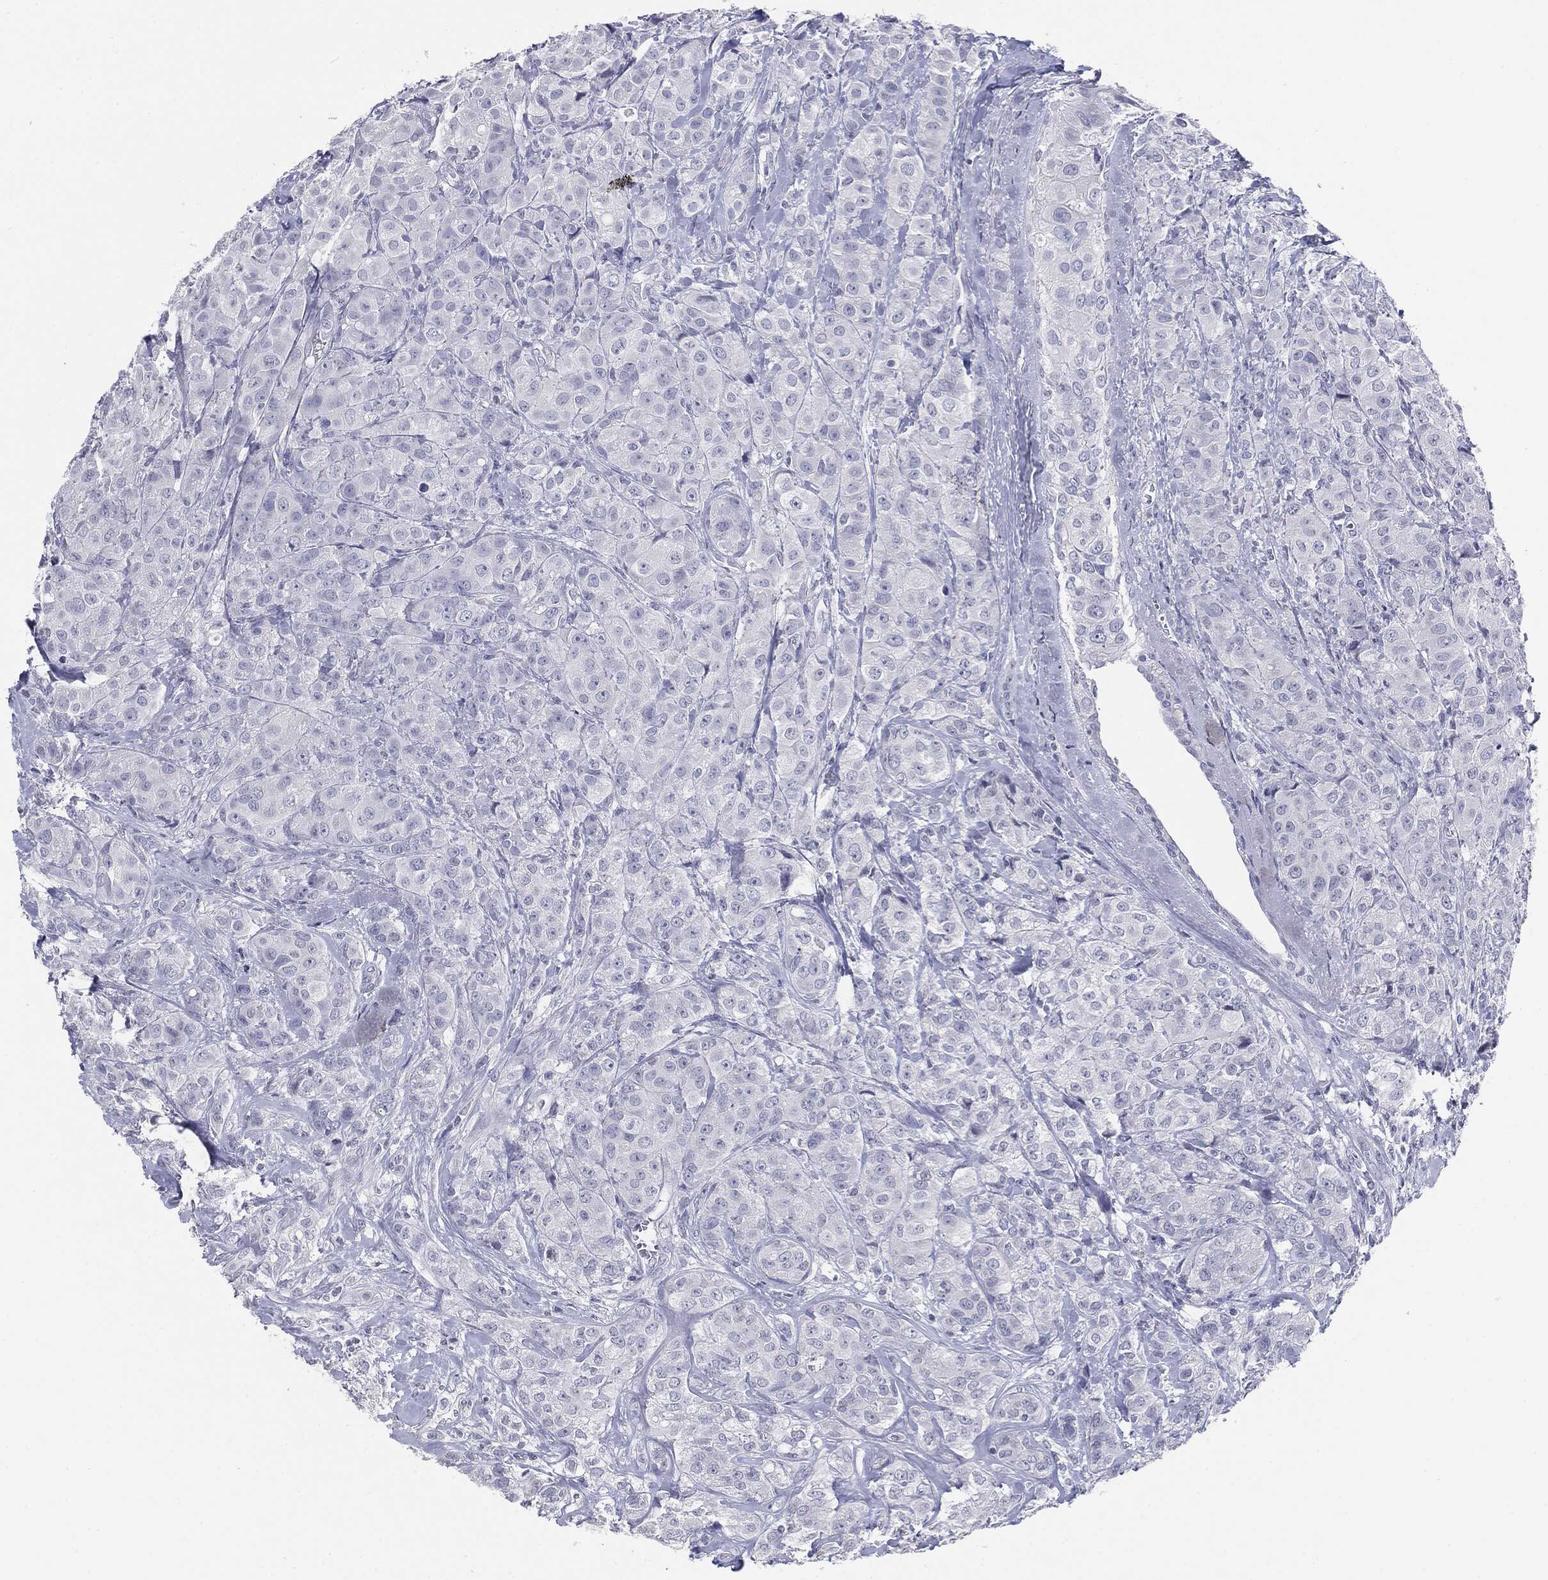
{"staining": {"intensity": "negative", "quantity": "none", "location": "none"}, "tissue": "breast cancer", "cell_type": "Tumor cells", "image_type": "cancer", "snomed": [{"axis": "morphology", "description": "Normal tissue, NOS"}, {"axis": "morphology", "description": "Duct carcinoma"}, {"axis": "topography", "description": "Breast"}], "caption": "Breast cancer (infiltrating ductal carcinoma) was stained to show a protein in brown. There is no significant staining in tumor cells. (DAB immunohistochemistry (IHC), high magnification).", "gene": "SERPINB4", "patient": {"sex": "female", "age": 43}}